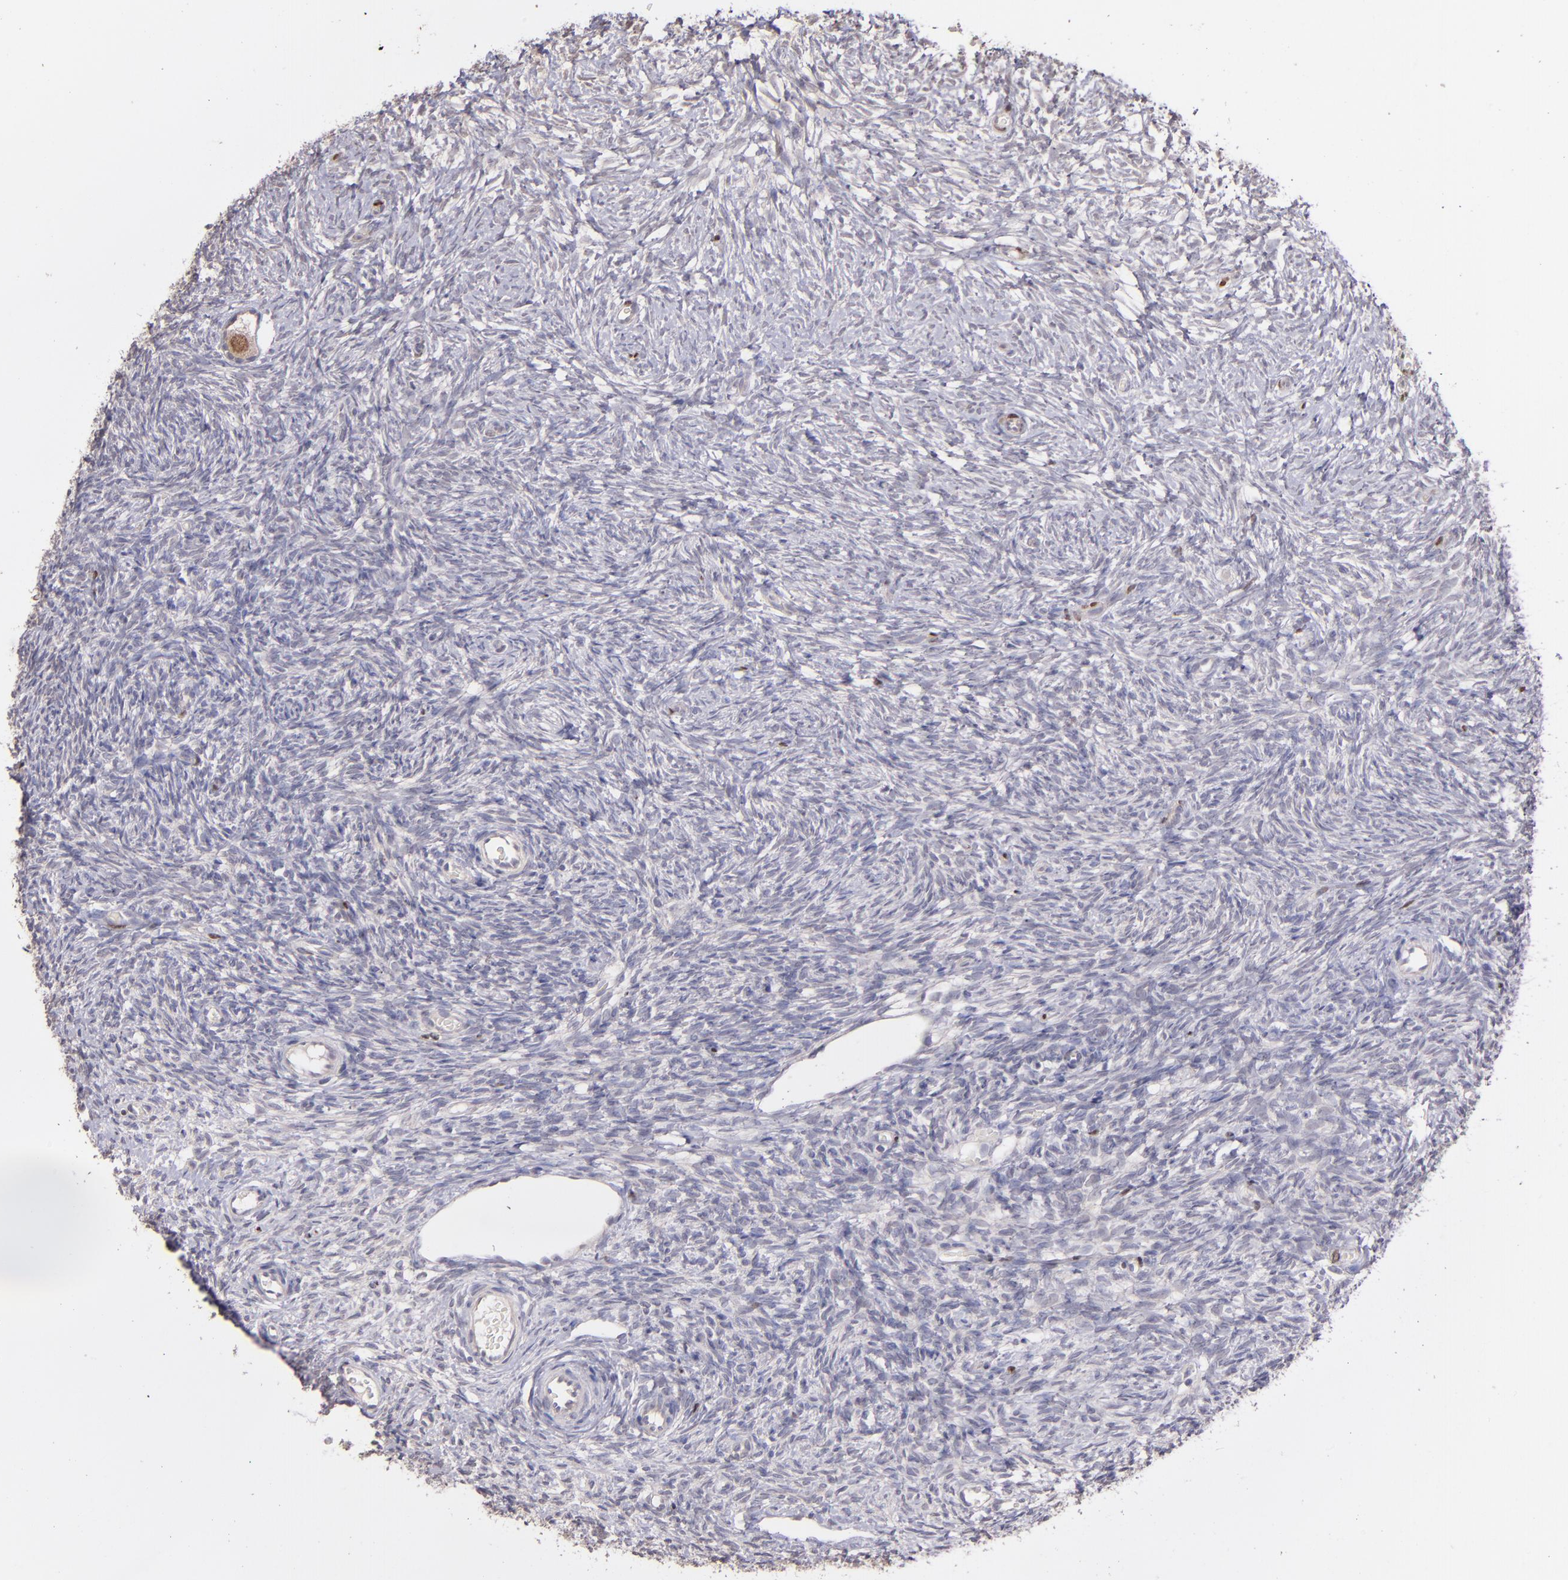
{"staining": {"intensity": "negative", "quantity": "none", "location": "none"}, "tissue": "ovary", "cell_type": "Follicle cells", "image_type": "normal", "snomed": [{"axis": "morphology", "description": "Normal tissue, NOS"}, {"axis": "topography", "description": "Ovary"}], "caption": "Immunohistochemistry micrograph of normal human ovary stained for a protein (brown), which reveals no expression in follicle cells. (Brightfield microscopy of DAB immunohistochemistry at high magnification).", "gene": "NUP62CL", "patient": {"sex": "female", "age": 35}}